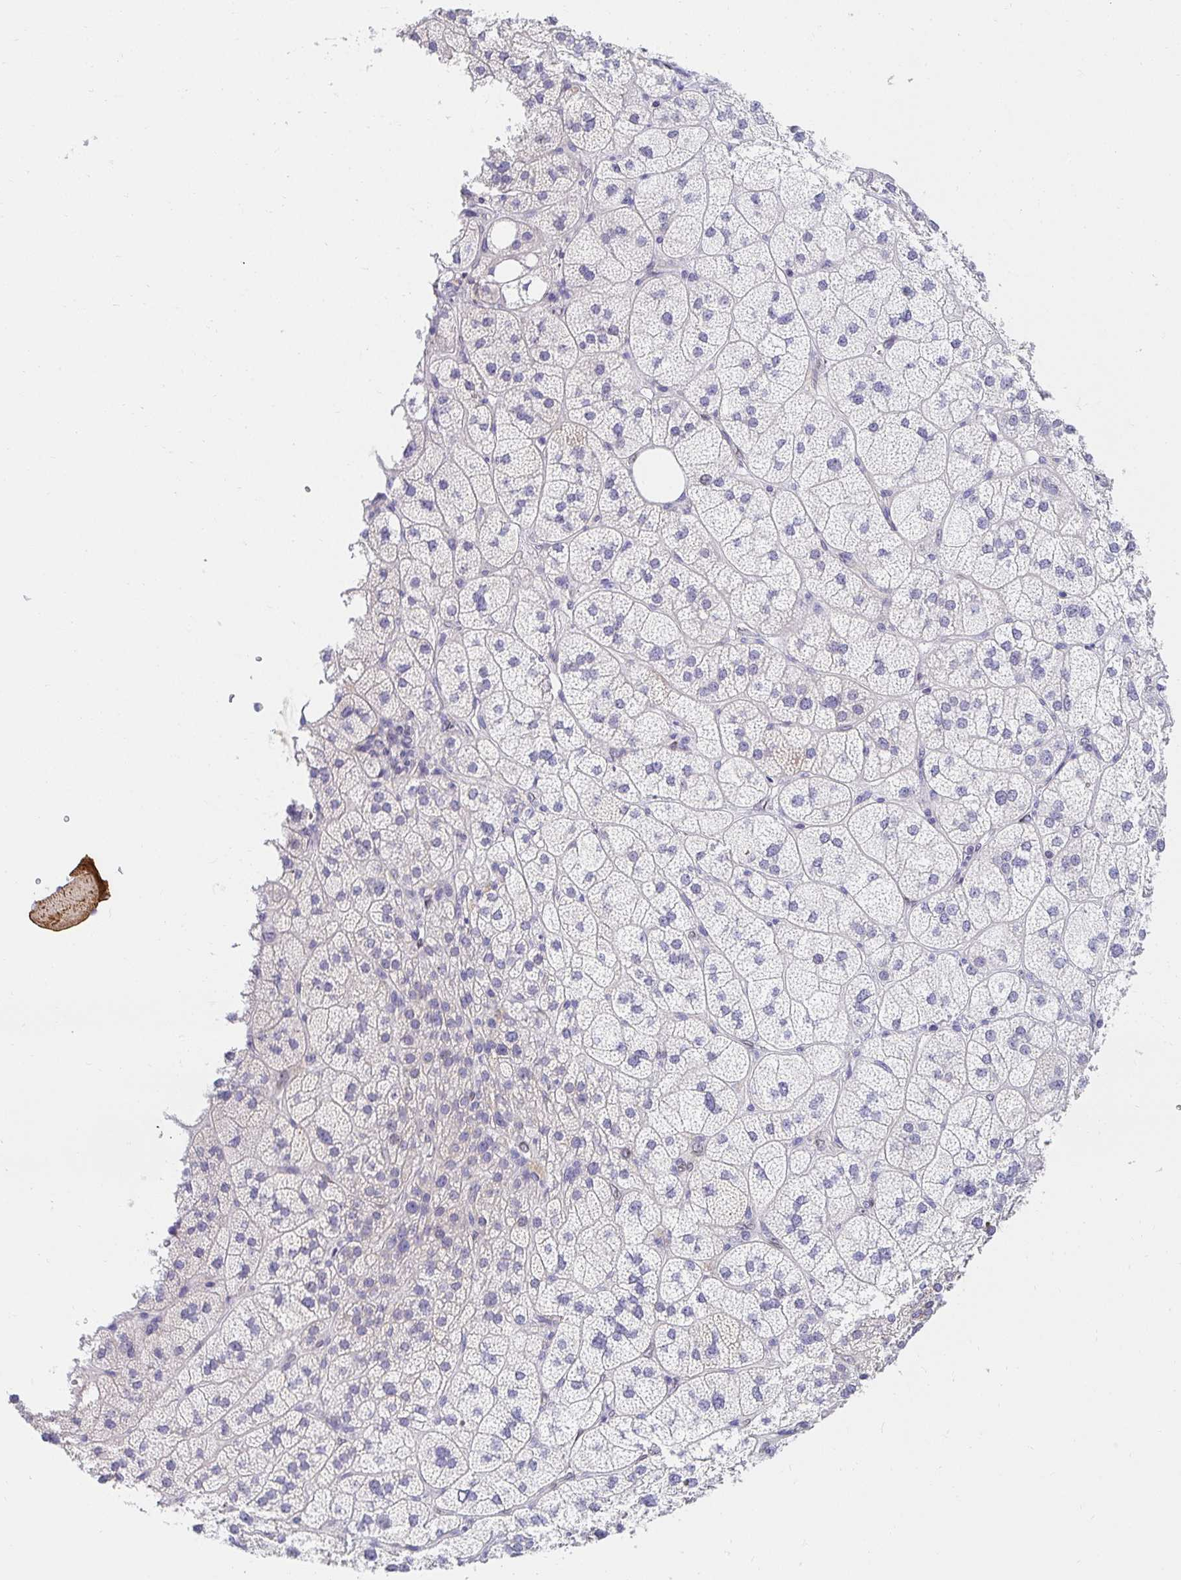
{"staining": {"intensity": "weak", "quantity": "<25%", "location": "nuclear"}, "tissue": "adrenal gland", "cell_type": "Glandular cells", "image_type": "normal", "snomed": [{"axis": "morphology", "description": "Normal tissue, NOS"}, {"axis": "topography", "description": "Adrenal gland"}], "caption": "Immunohistochemistry micrograph of benign adrenal gland stained for a protein (brown), which reveals no expression in glandular cells. (Immunohistochemistry (ihc), brightfield microscopy, high magnification).", "gene": "AKAP14", "patient": {"sex": "female", "age": 60}}